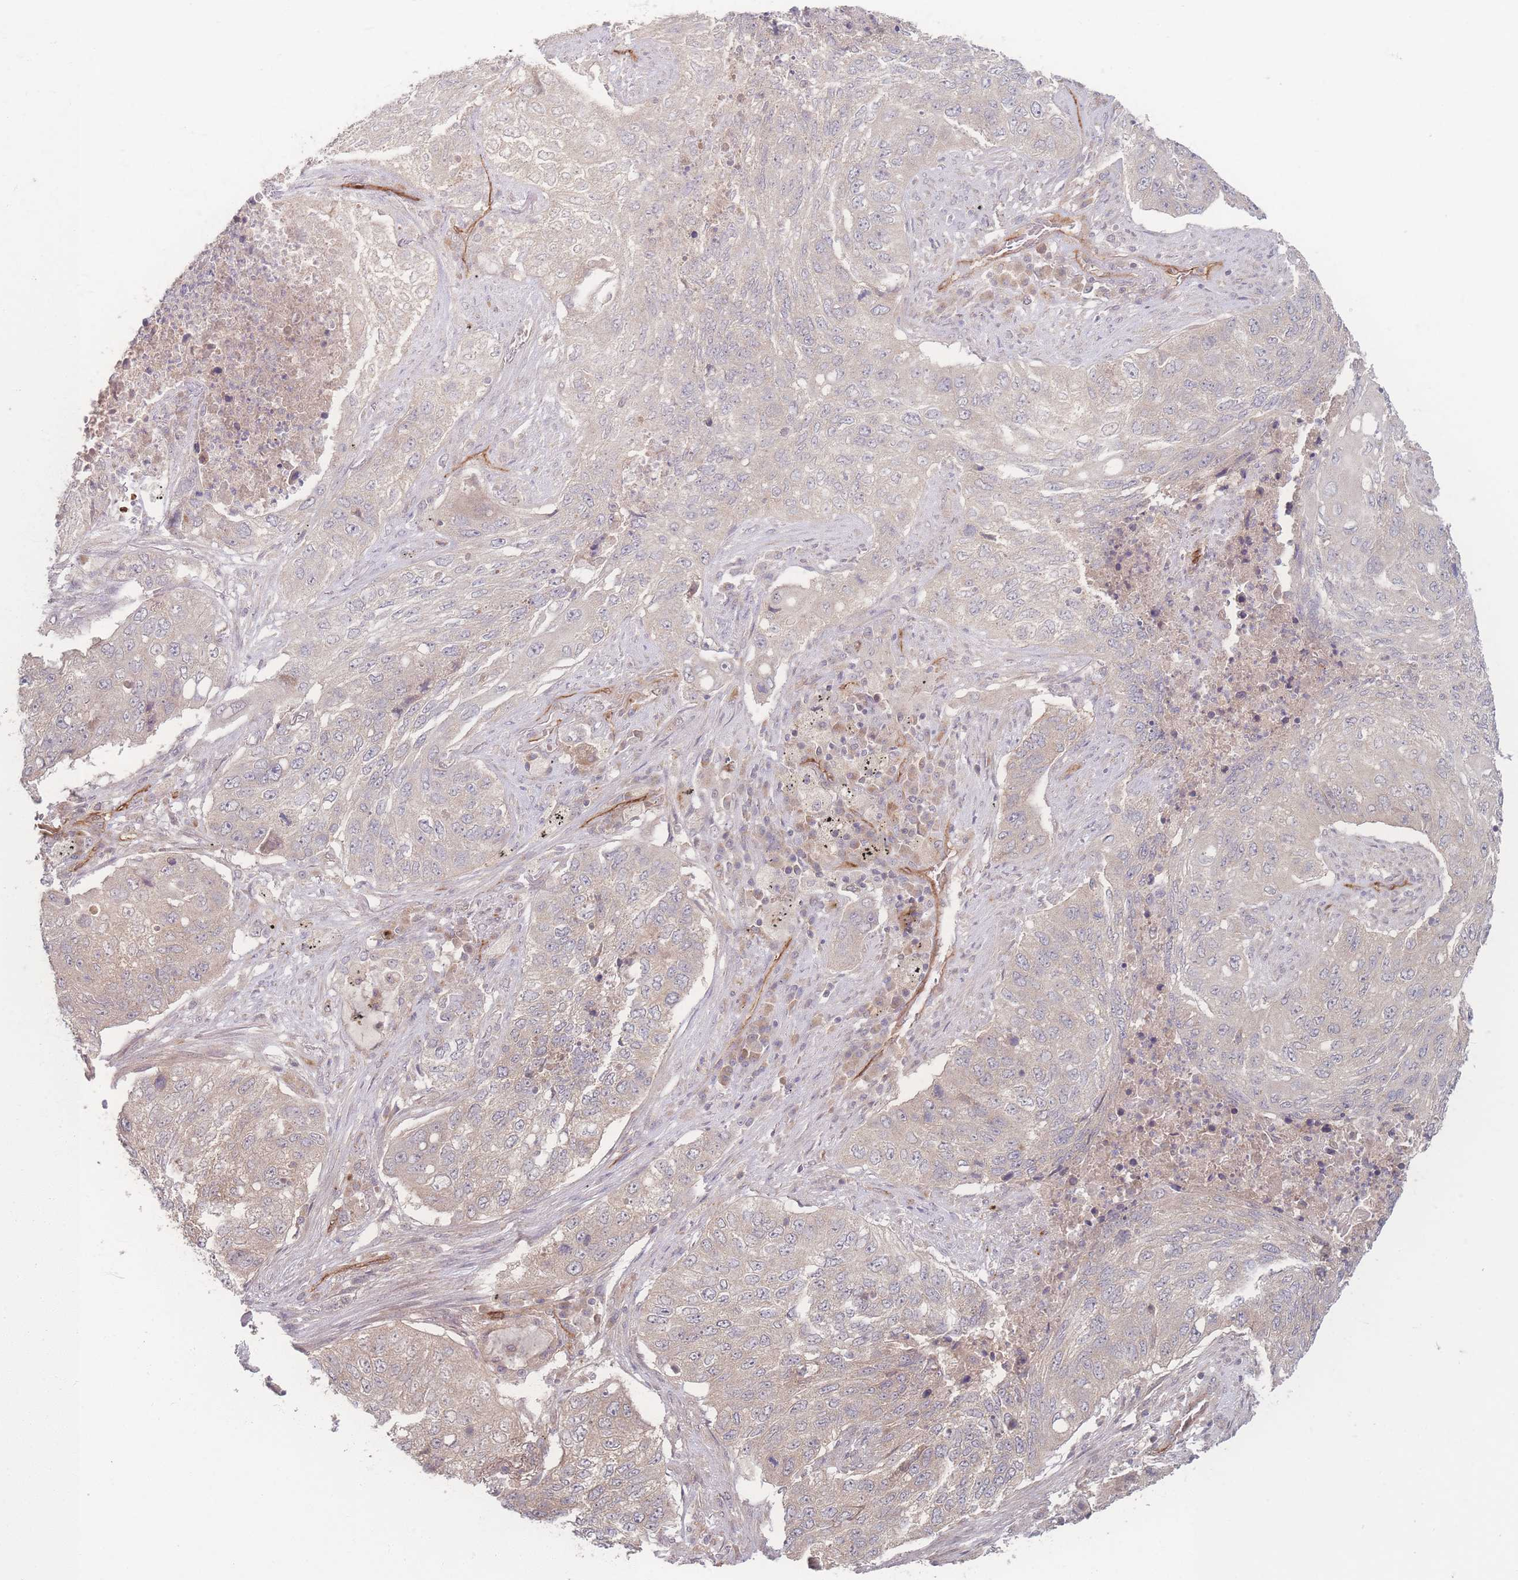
{"staining": {"intensity": "negative", "quantity": "none", "location": "none"}, "tissue": "lung cancer", "cell_type": "Tumor cells", "image_type": "cancer", "snomed": [{"axis": "morphology", "description": "Squamous cell carcinoma, NOS"}, {"axis": "topography", "description": "Lung"}], "caption": "Immunohistochemistry of human lung cancer (squamous cell carcinoma) reveals no positivity in tumor cells. Nuclei are stained in blue.", "gene": "INSR", "patient": {"sex": "female", "age": 63}}